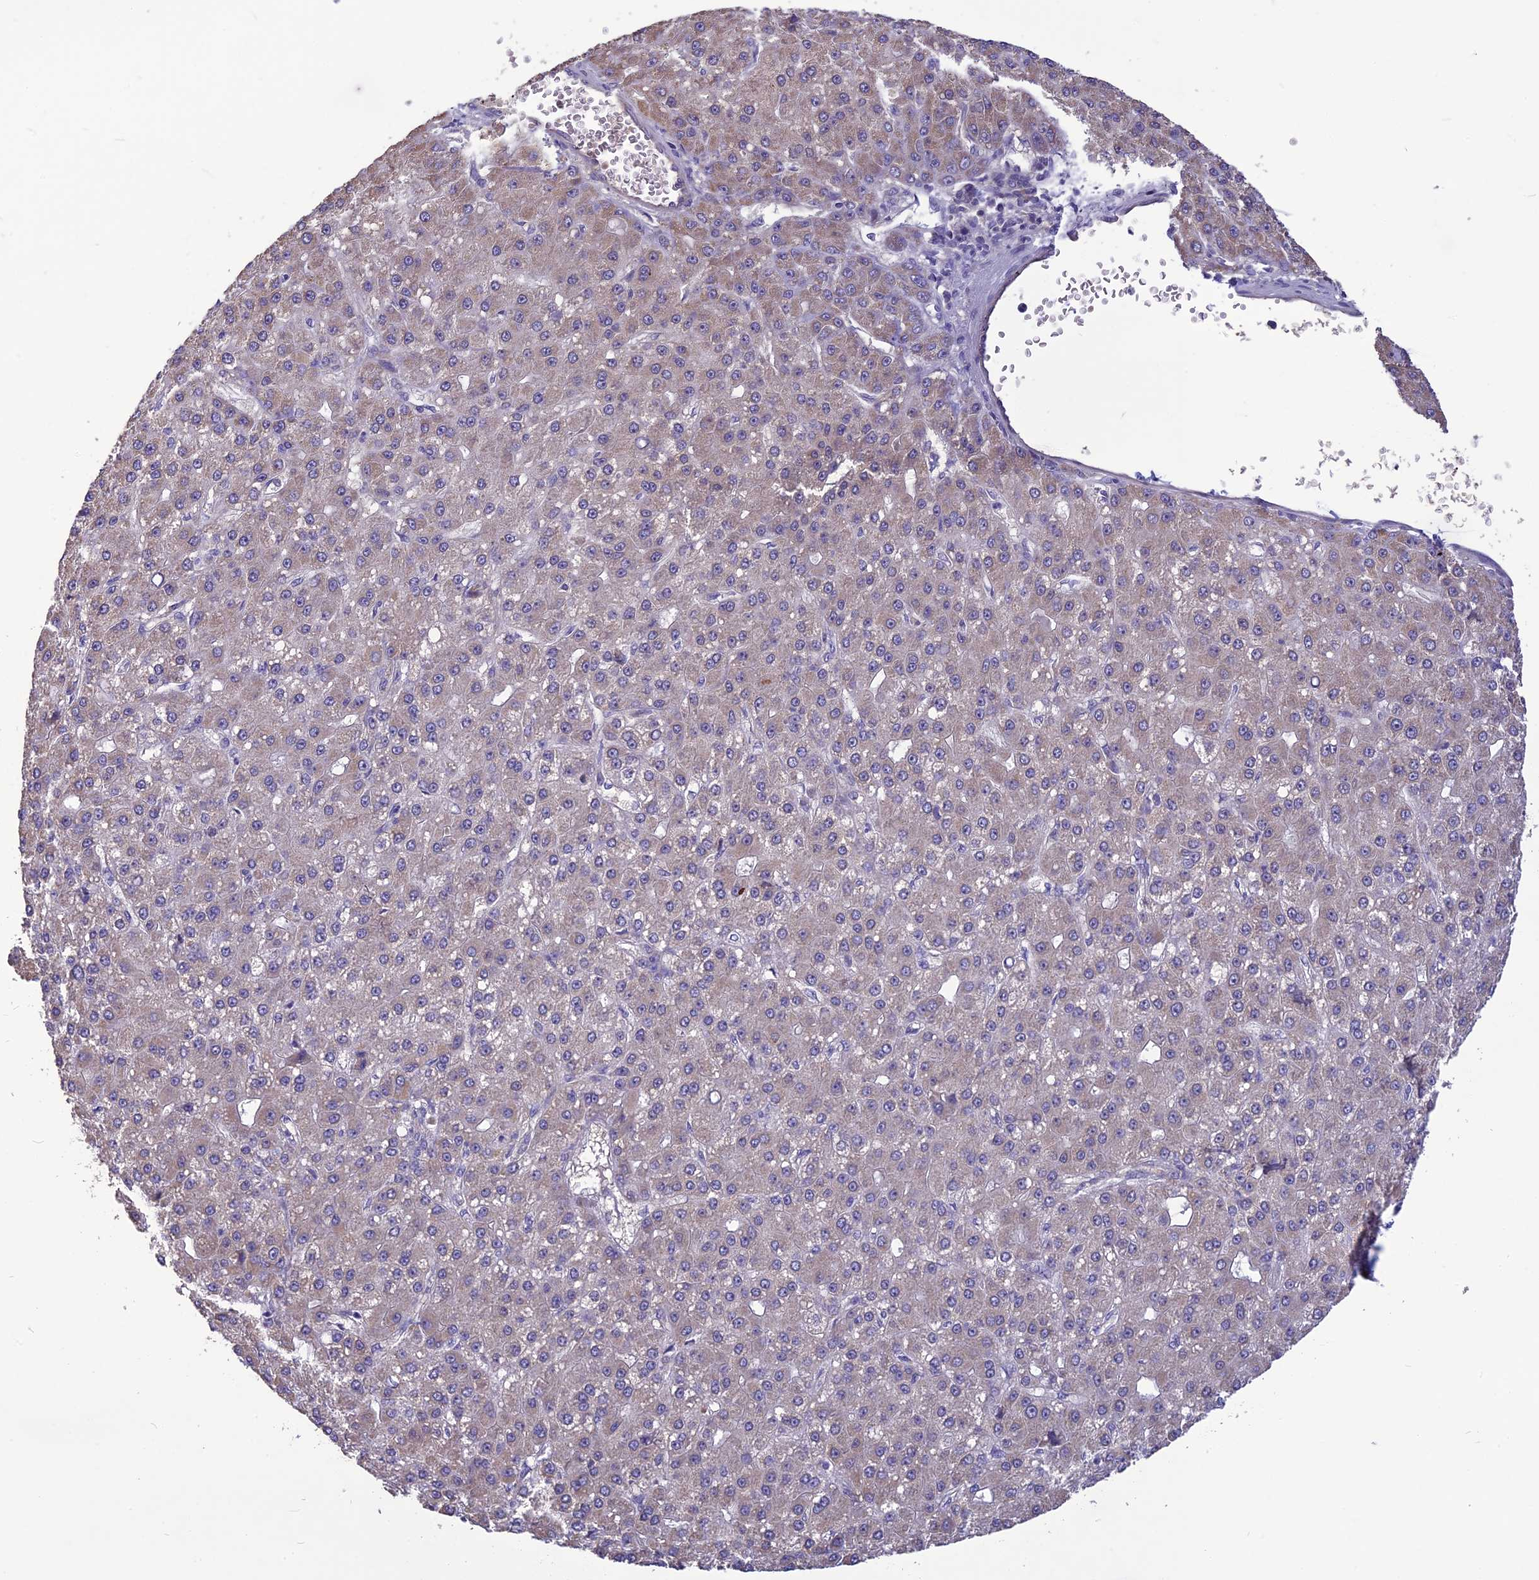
{"staining": {"intensity": "weak", "quantity": "25%-75%", "location": "cytoplasmic/membranous"}, "tissue": "liver cancer", "cell_type": "Tumor cells", "image_type": "cancer", "snomed": [{"axis": "morphology", "description": "Carcinoma, Hepatocellular, NOS"}, {"axis": "topography", "description": "Liver"}], "caption": "High-power microscopy captured an immunohistochemistry histopathology image of liver cancer, revealing weak cytoplasmic/membranous positivity in about 25%-75% of tumor cells.", "gene": "PSMF1", "patient": {"sex": "male", "age": 67}}